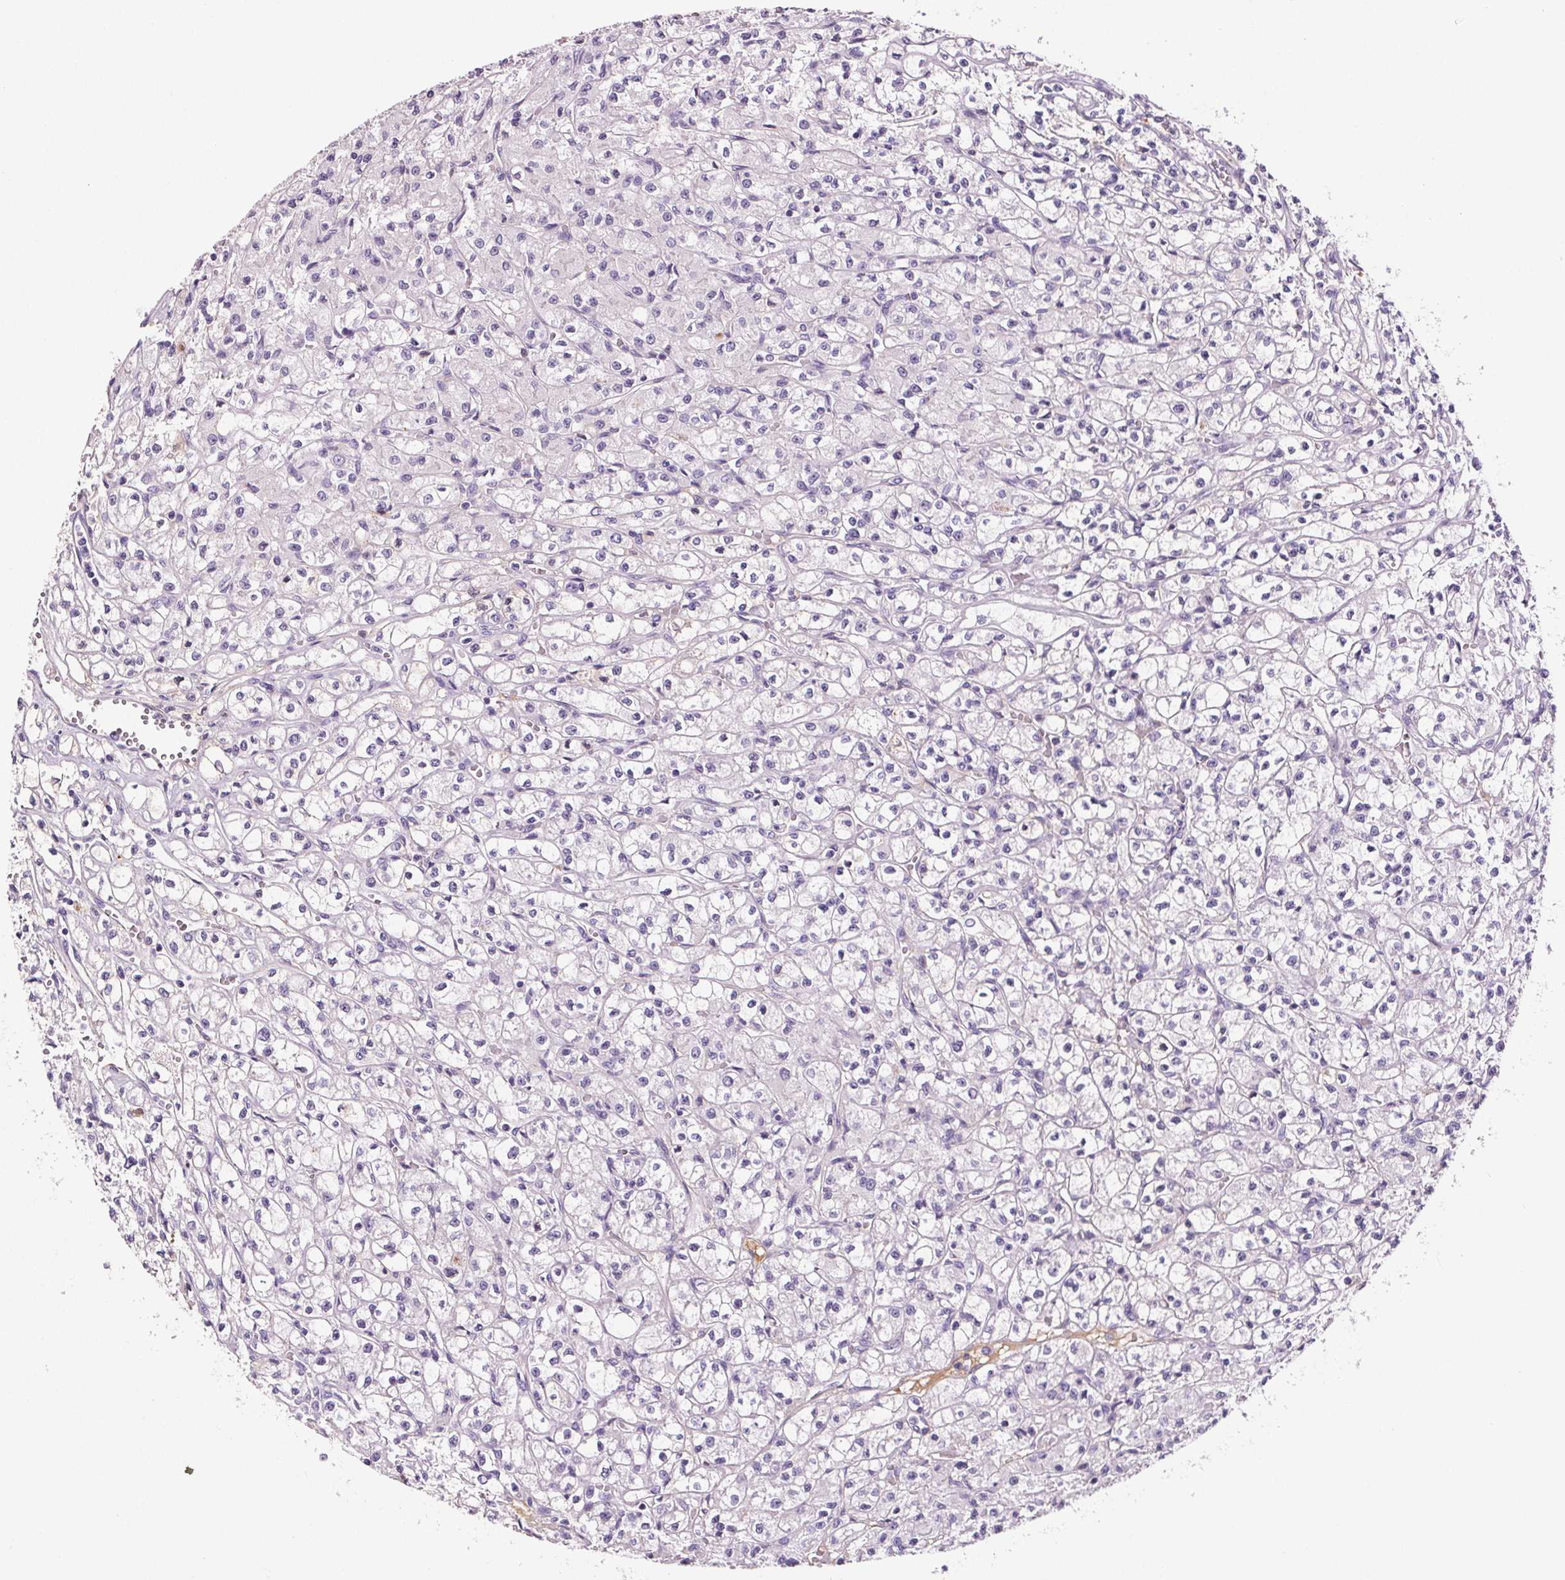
{"staining": {"intensity": "negative", "quantity": "none", "location": "none"}, "tissue": "renal cancer", "cell_type": "Tumor cells", "image_type": "cancer", "snomed": [{"axis": "morphology", "description": "Adenocarcinoma, NOS"}, {"axis": "topography", "description": "Kidney"}], "caption": "This is an IHC micrograph of human renal adenocarcinoma. There is no staining in tumor cells.", "gene": "CD5L", "patient": {"sex": "female", "age": 70}}